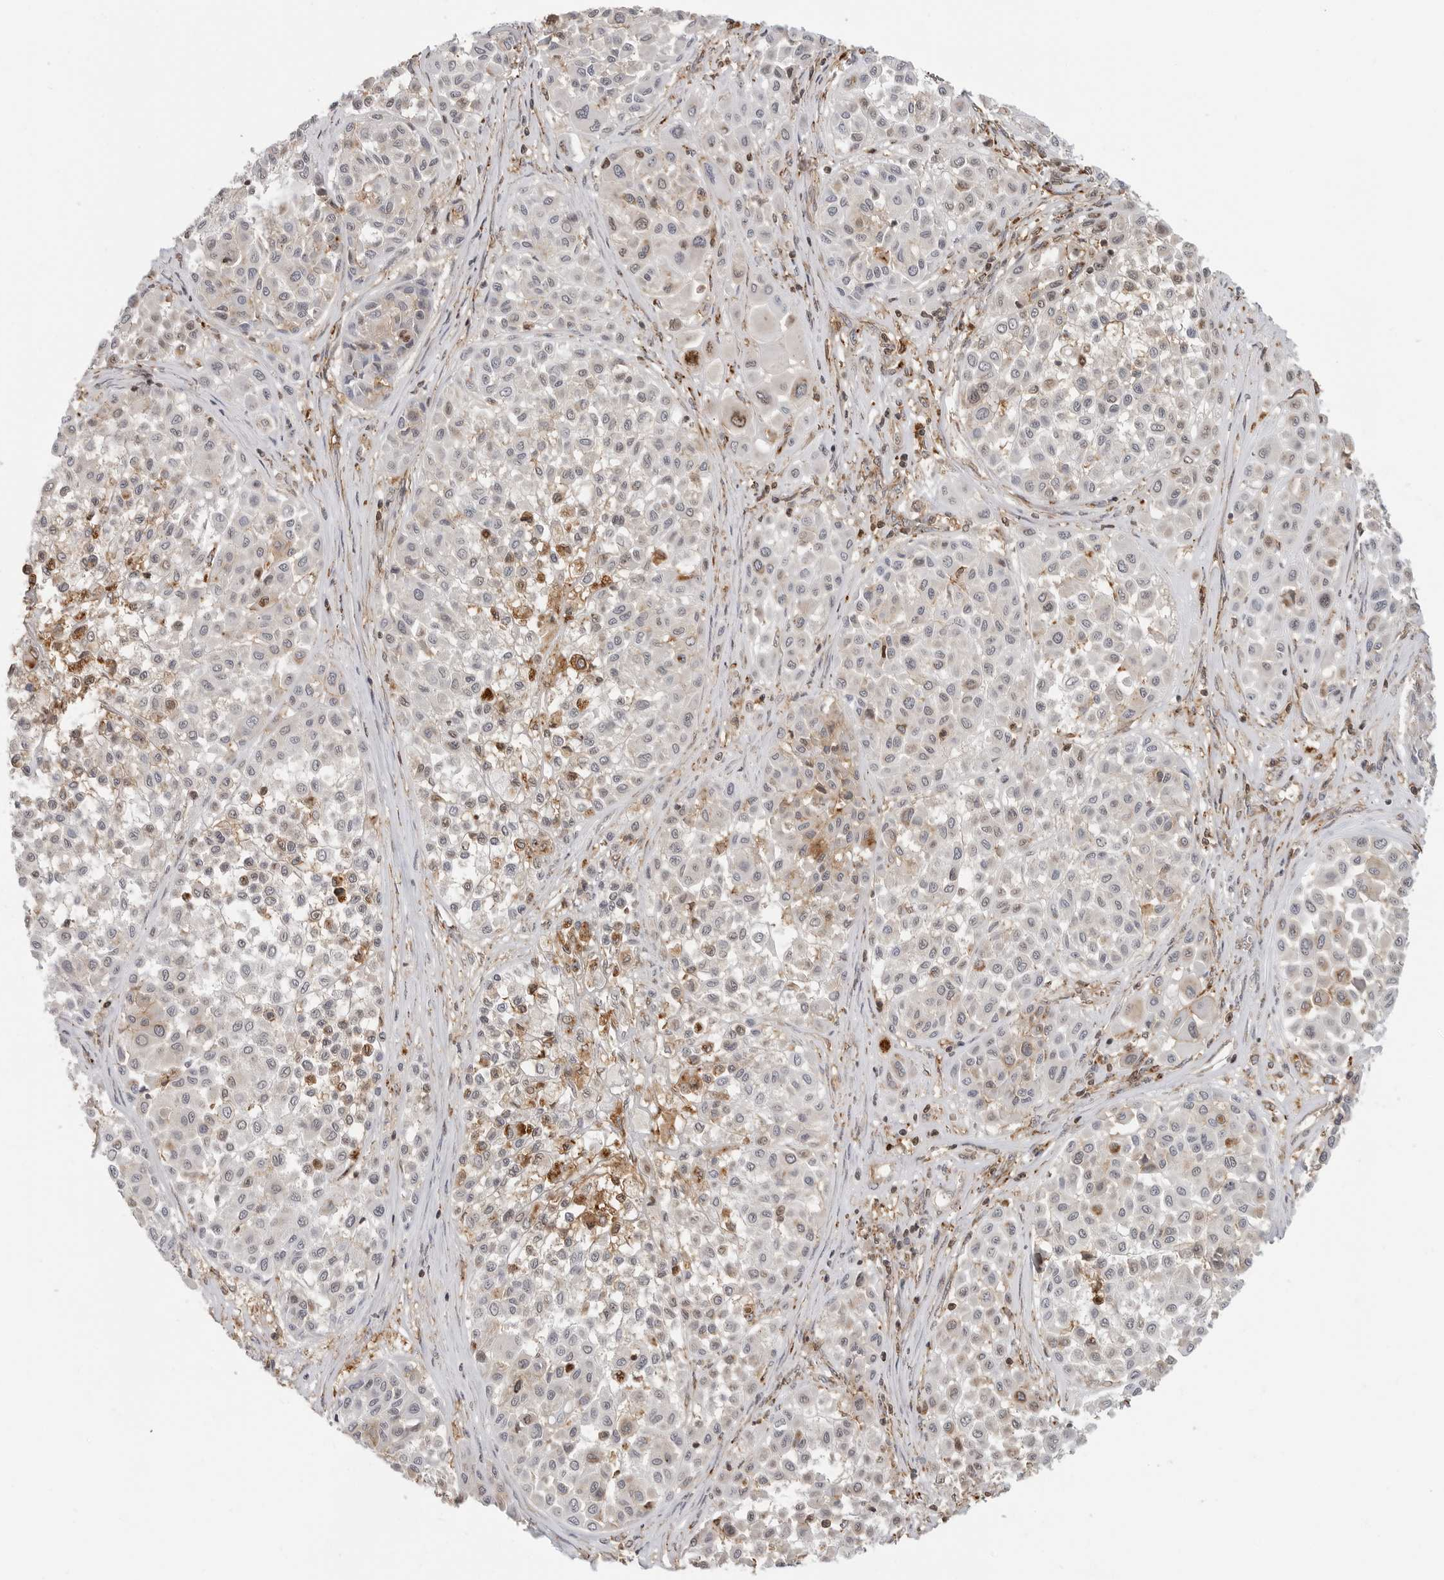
{"staining": {"intensity": "negative", "quantity": "none", "location": "none"}, "tissue": "melanoma", "cell_type": "Tumor cells", "image_type": "cancer", "snomed": [{"axis": "morphology", "description": "Malignant melanoma, Metastatic site"}, {"axis": "topography", "description": "Soft tissue"}], "caption": "Melanoma was stained to show a protein in brown. There is no significant staining in tumor cells. (DAB immunohistochemistry (IHC) visualized using brightfield microscopy, high magnification).", "gene": "ANXA11", "patient": {"sex": "male", "age": 41}}